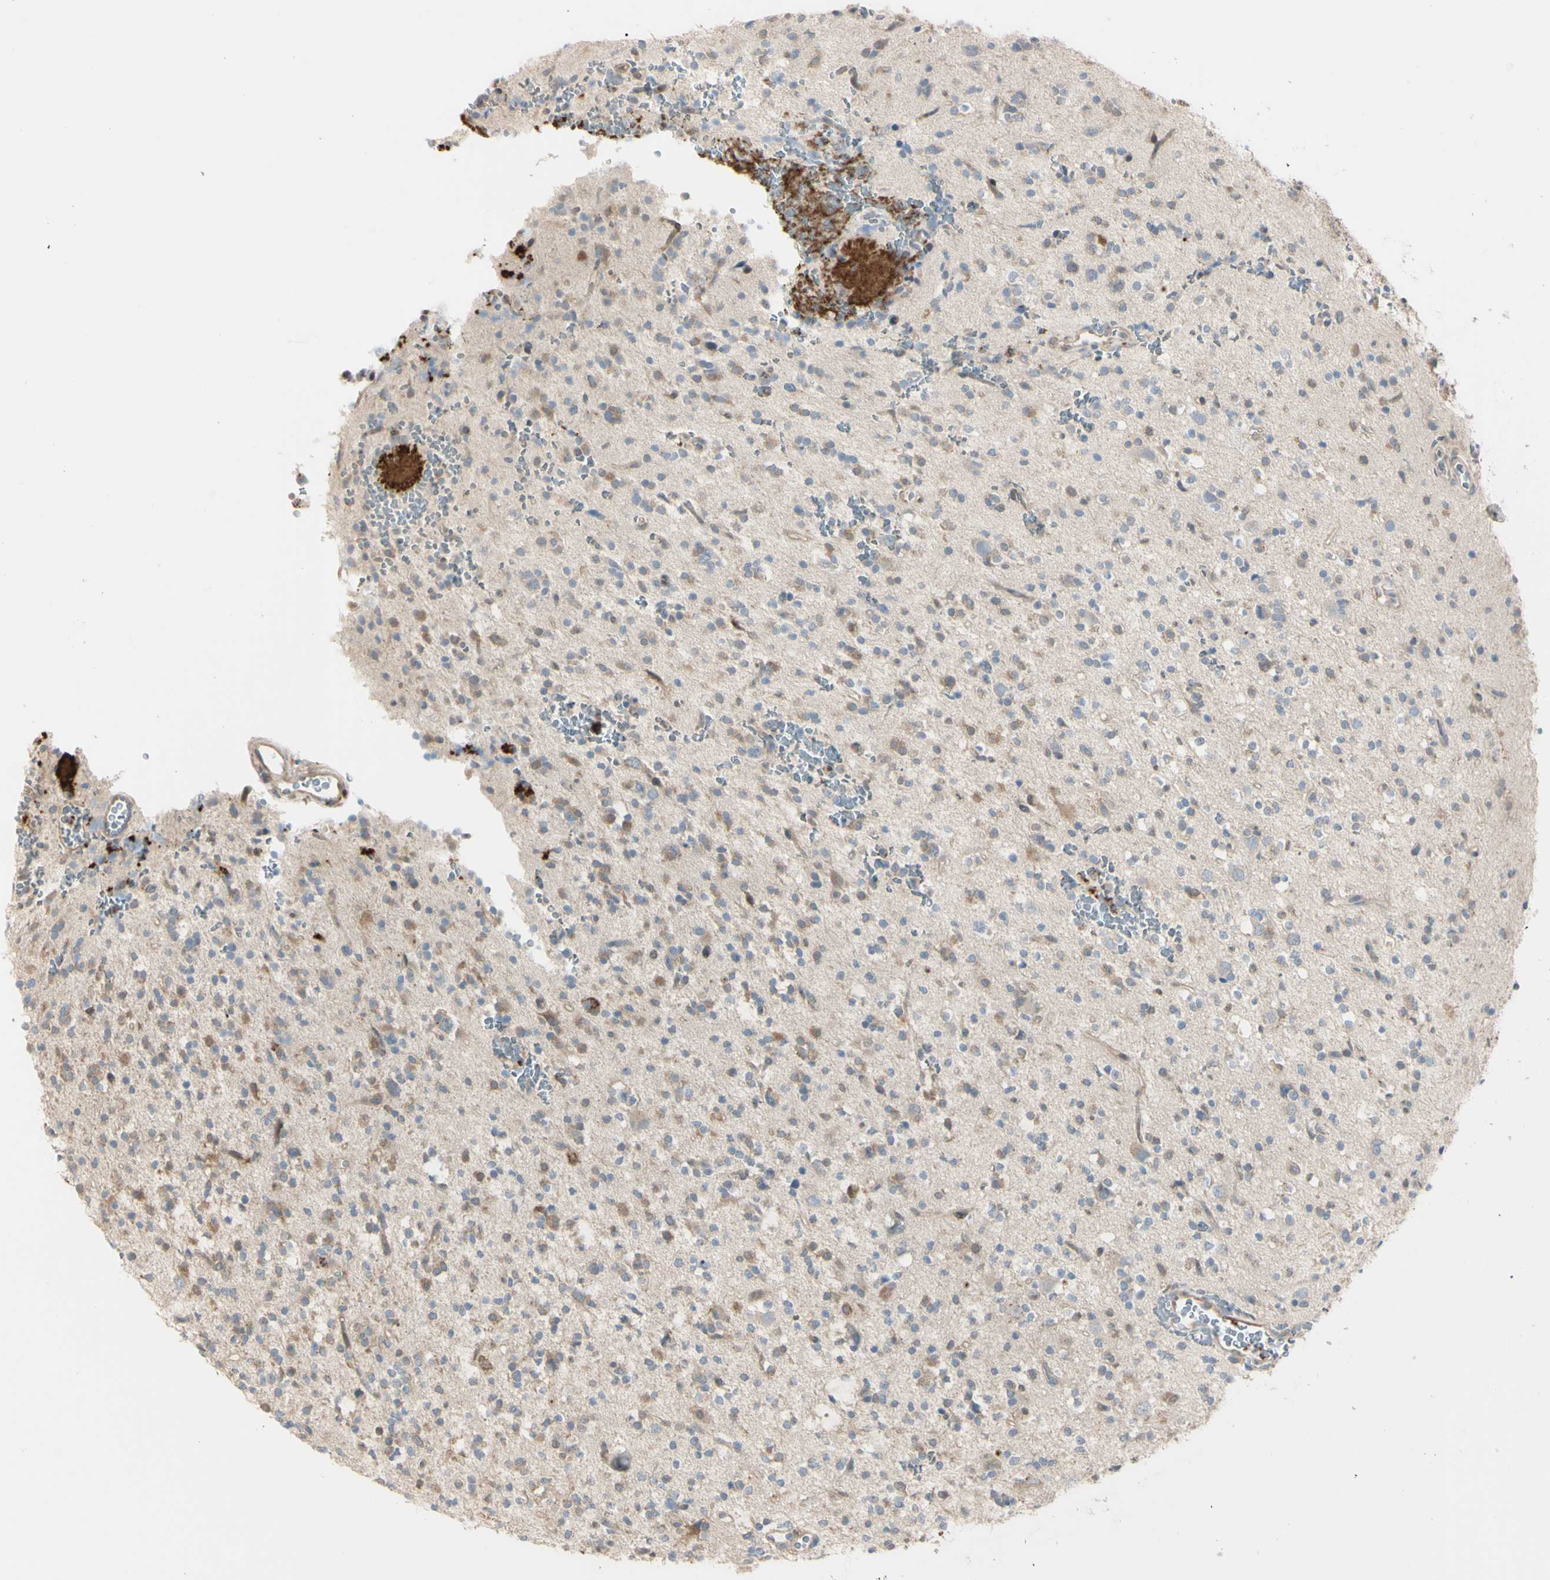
{"staining": {"intensity": "weak", "quantity": "25%-75%", "location": "cytoplasmic/membranous"}, "tissue": "glioma", "cell_type": "Tumor cells", "image_type": "cancer", "snomed": [{"axis": "morphology", "description": "Glioma, malignant, High grade"}, {"axis": "topography", "description": "Brain"}], "caption": "Glioma stained with a brown dye displays weak cytoplasmic/membranous positive staining in about 25%-75% of tumor cells.", "gene": "EIF5A", "patient": {"sex": "male", "age": 47}}